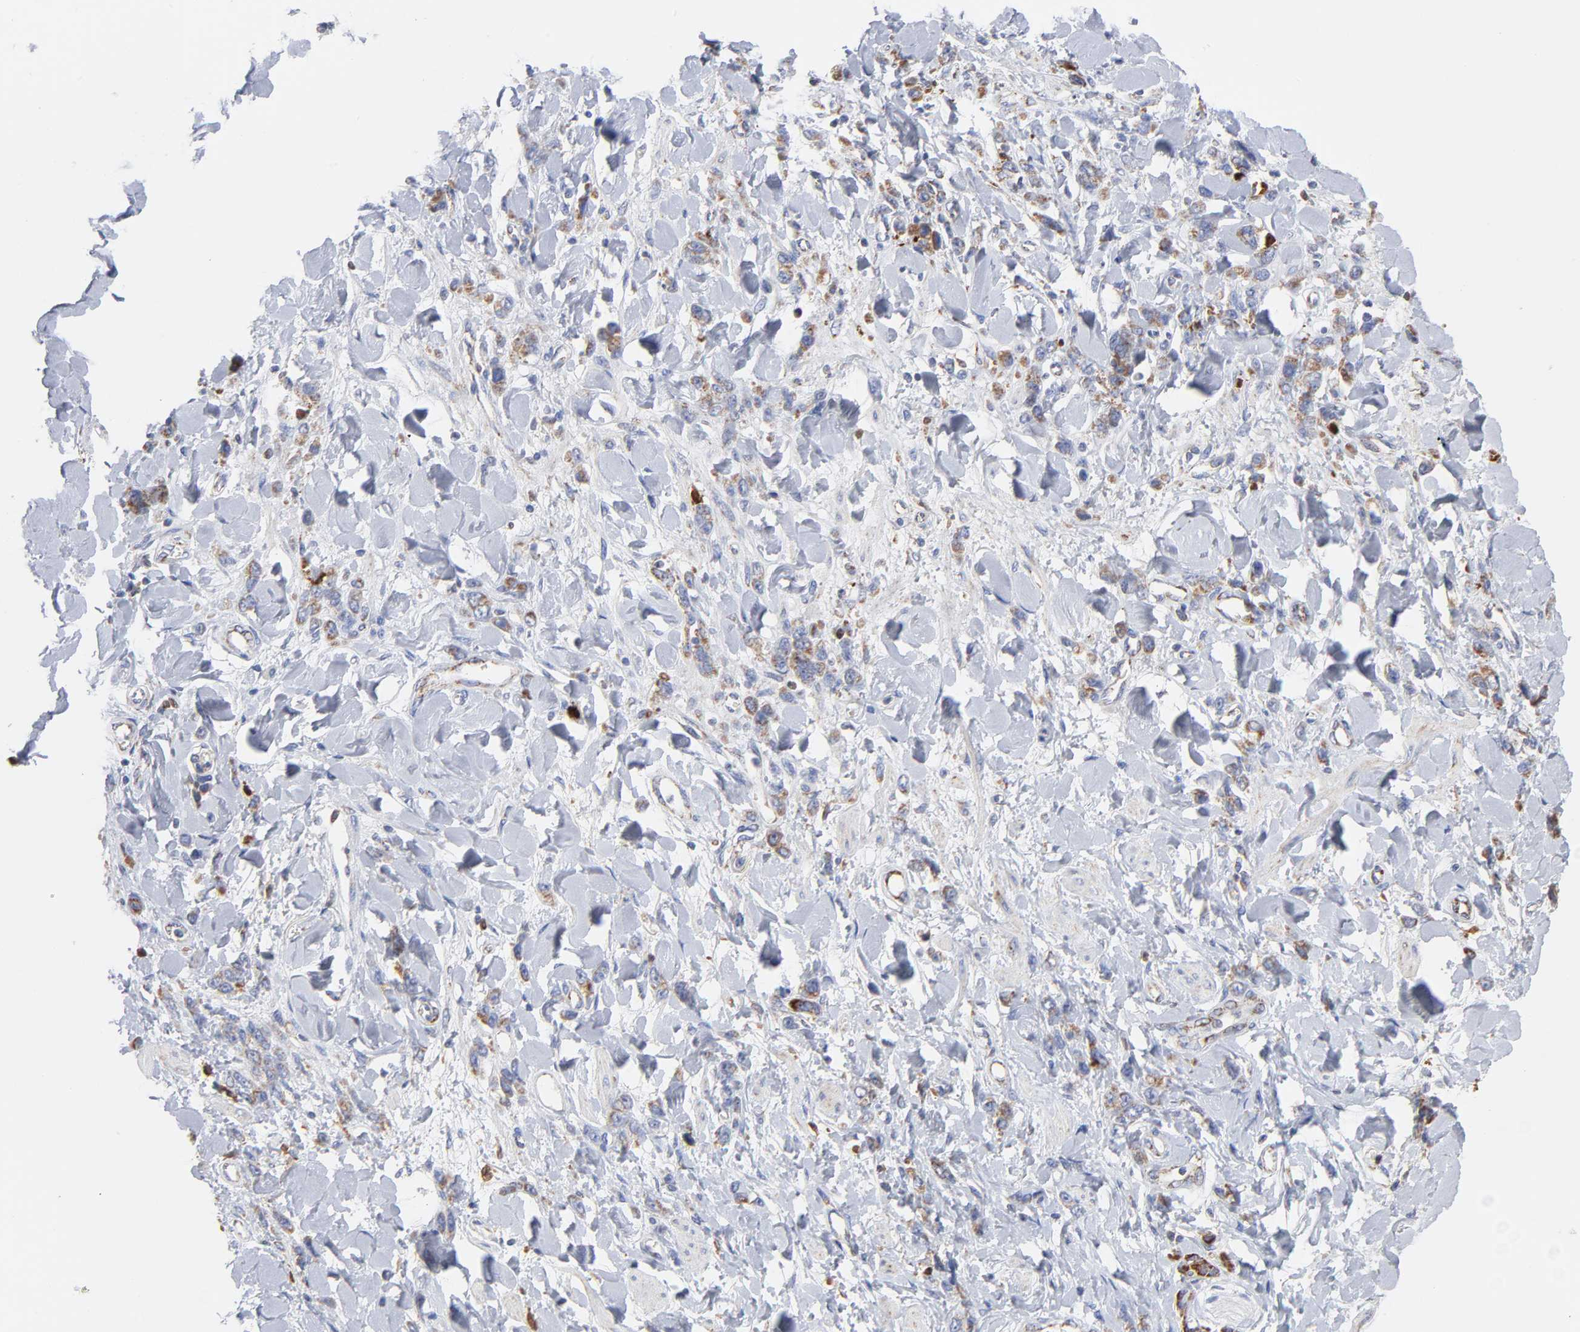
{"staining": {"intensity": "moderate", "quantity": ">75%", "location": "cytoplasmic/membranous"}, "tissue": "stomach cancer", "cell_type": "Tumor cells", "image_type": "cancer", "snomed": [{"axis": "morphology", "description": "Normal tissue, NOS"}, {"axis": "morphology", "description": "Adenocarcinoma, NOS"}, {"axis": "topography", "description": "Stomach"}], "caption": "The immunohistochemical stain labels moderate cytoplasmic/membranous expression in tumor cells of stomach cancer tissue.", "gene": "DIABLO", "patient": {"sex": "male", "age": 82}}